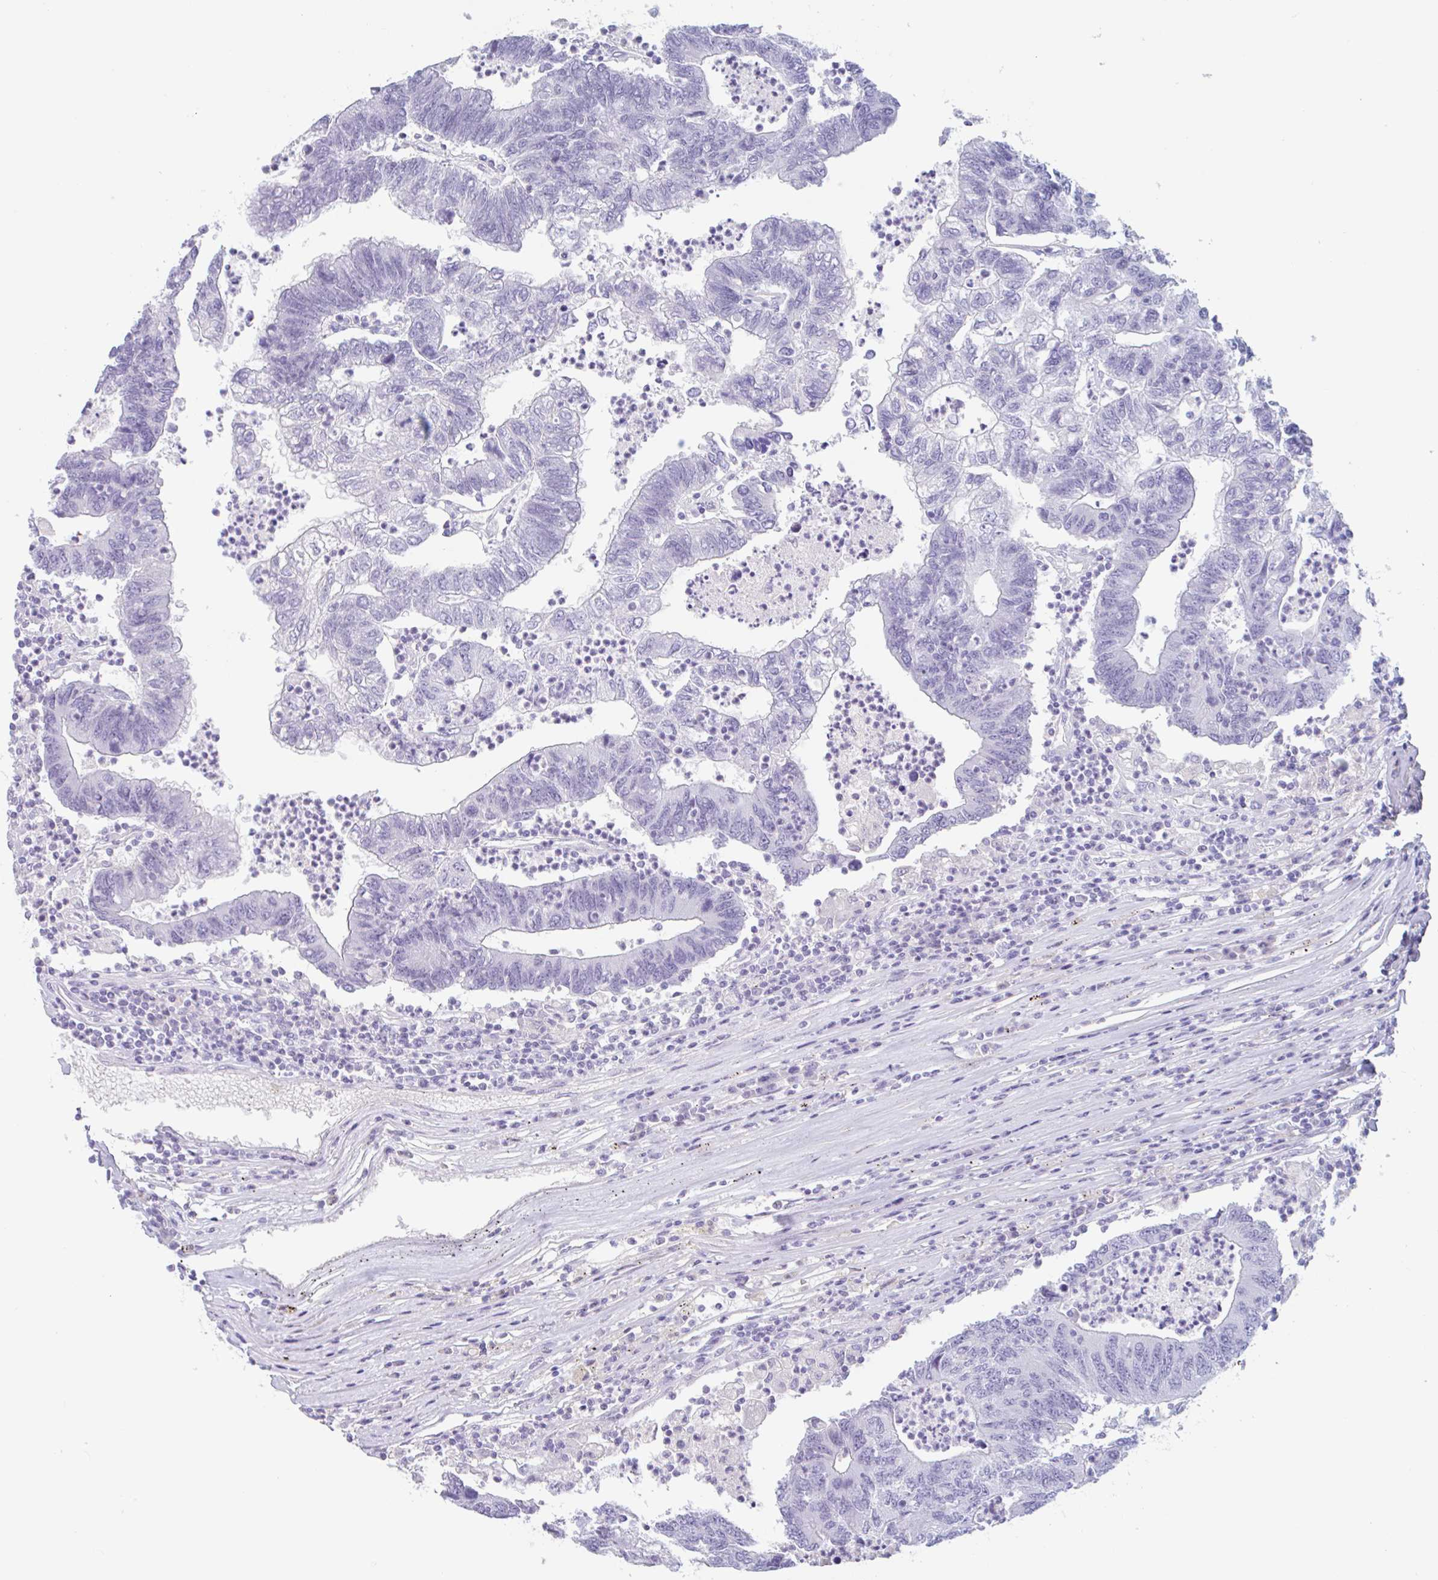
{"staining": {"intensity": "negative", "quantity": "none", "location": "none"}, "tissue": "colorectal cancer", "cell_type": "Tumor cells", "image_type": "cancer", "snomed": [{"axis": "morphology", "description": "Adenocarcinoma, NOS"}, {"axis": "topography", "description": "Colon"}], "caption": "DAB immunohistochemical staining of human adenocarcinoma (colorectal) demonstrates no significant positivity in tumor cells.", "gene": "EMC4", "patient": {"sex": "female", "age": 48}}